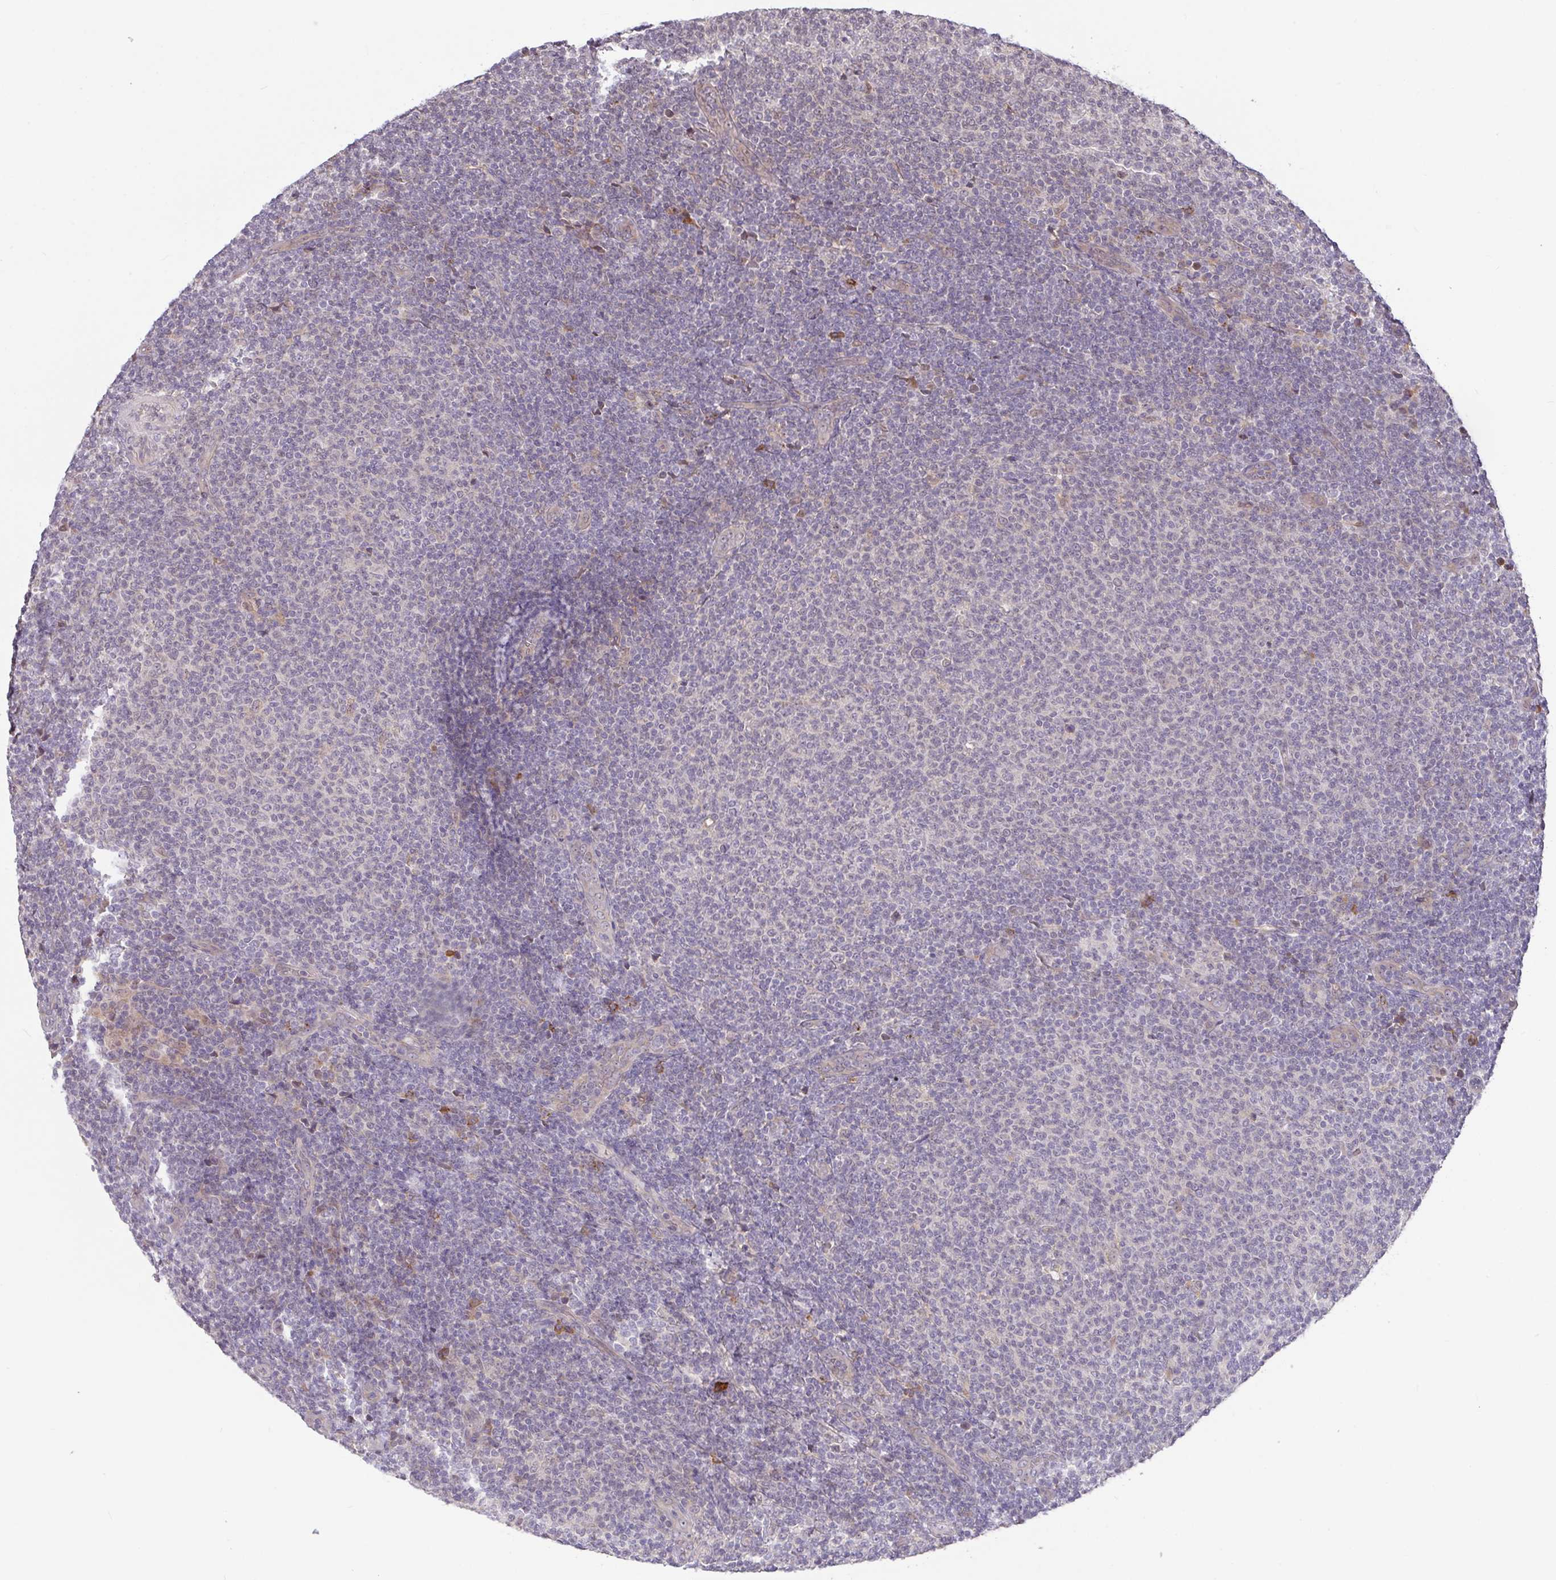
{"staining": {"intensity": "negative", "quantity": "none", "location": "none"}, "tissue": "lymphoma", "cell_type": "Tumor cells", "image_type": "cancer", "snomed": [{"axis": "morphology", "description": "Malignant lymphoma, non-Hodgkin's type, Low grade"}, {"axis": "topography", "description": "Lymph node"}], "caption": "Immunohistochemistry (IHC) photomicrograph of malignant lymphoma, non-Hodgkin's type (low-grade) stained for a protein (brown), which shows no staining in tumor cells.", "gene": "FCER1A", "patient": {"sex": "male", "age": 66}}